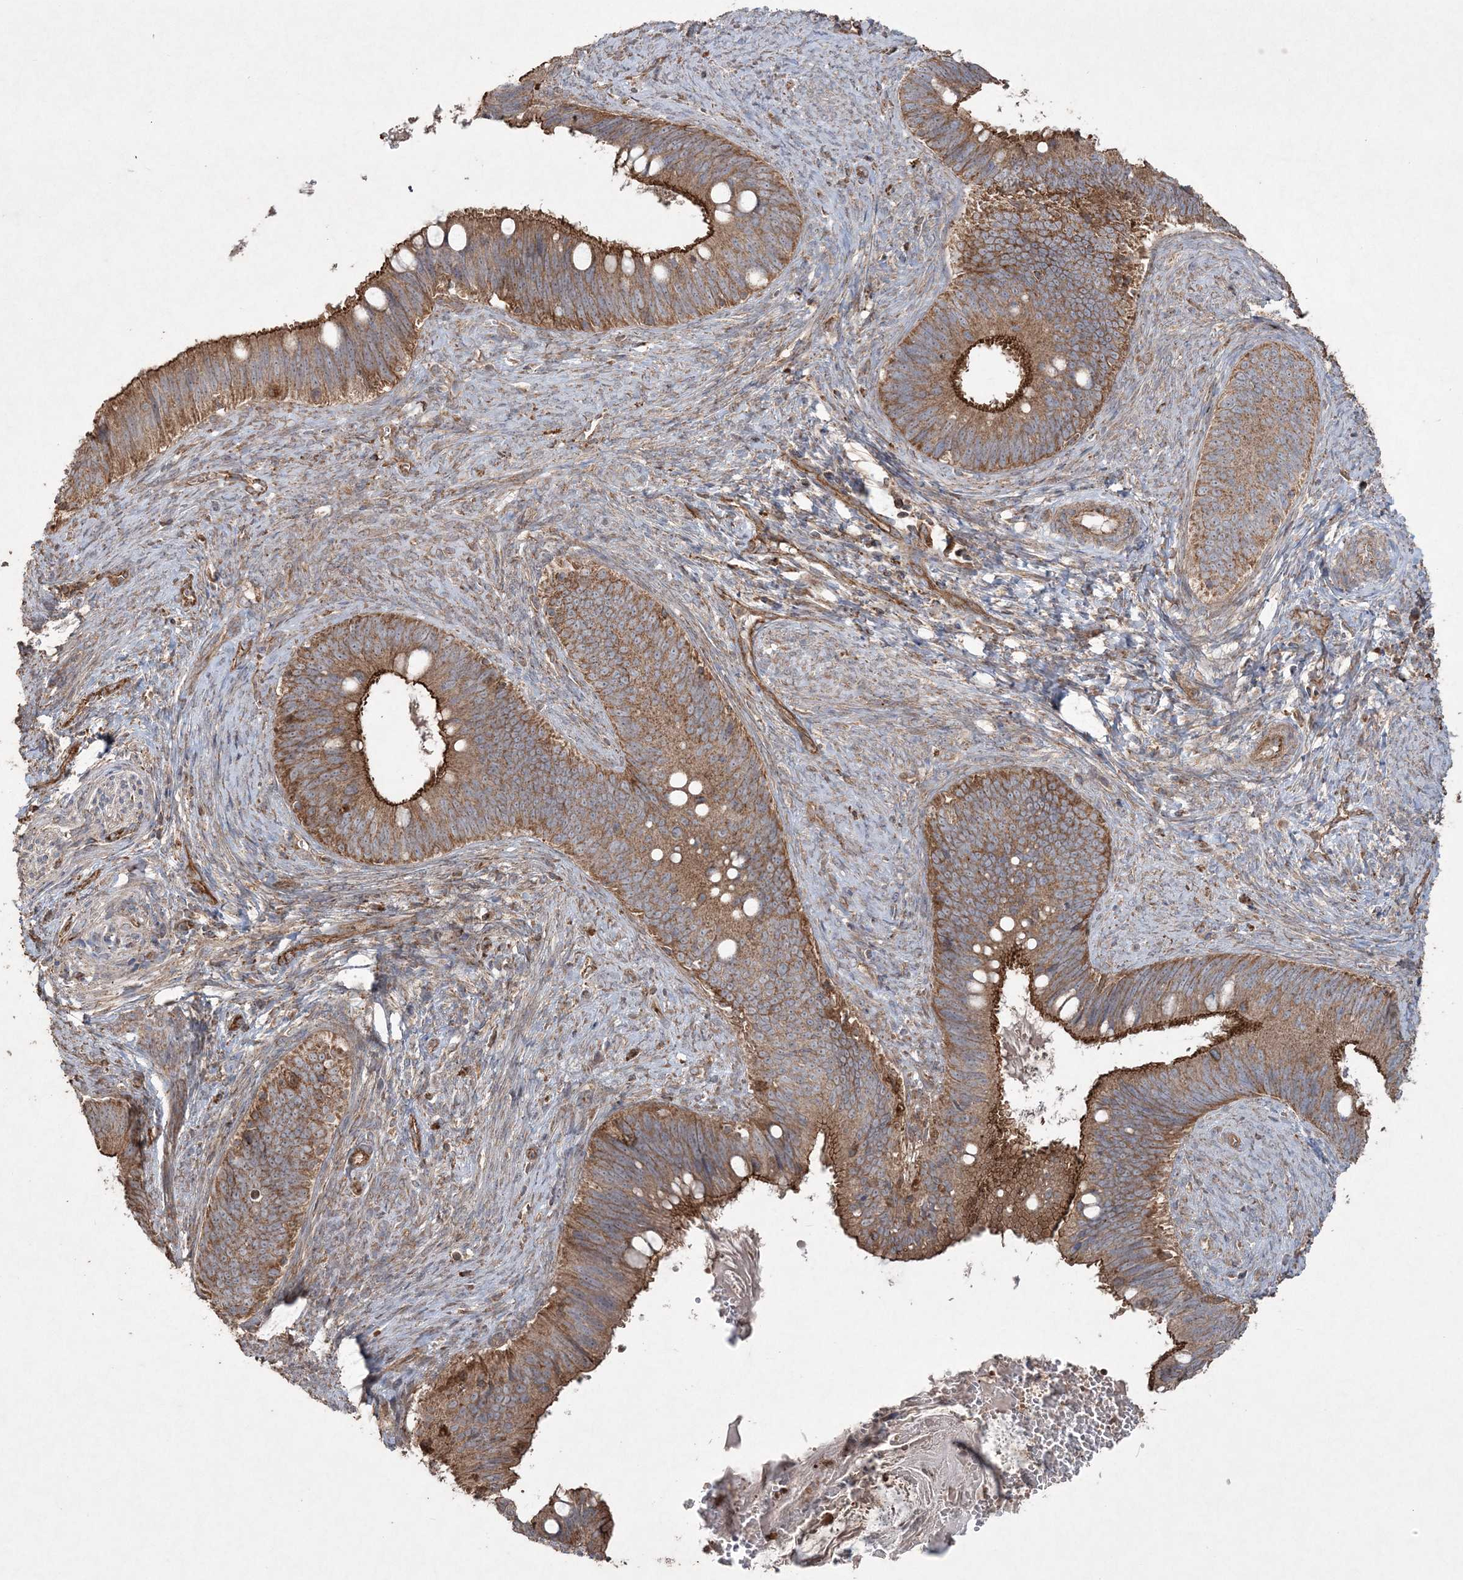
{"staining": {"intensity": "moderate", "quantity": ">75%", "location": "cytoplasmic/membranous"}, "tissue": "cervical cancer", "cell_type": "Tumor cells", "image_type": "cancer", "snomed": [{"axis": "morphology", "description": "Adenocarcinoma, NOS"}, {"axis": "topography", "description": "Cervix"}], "caption": "Human cervical cancer stained with a protein marker displays moderate staining in tumor cells.", "gene": "TTC7A", "patient": {"sex": "female", "age": 42}}